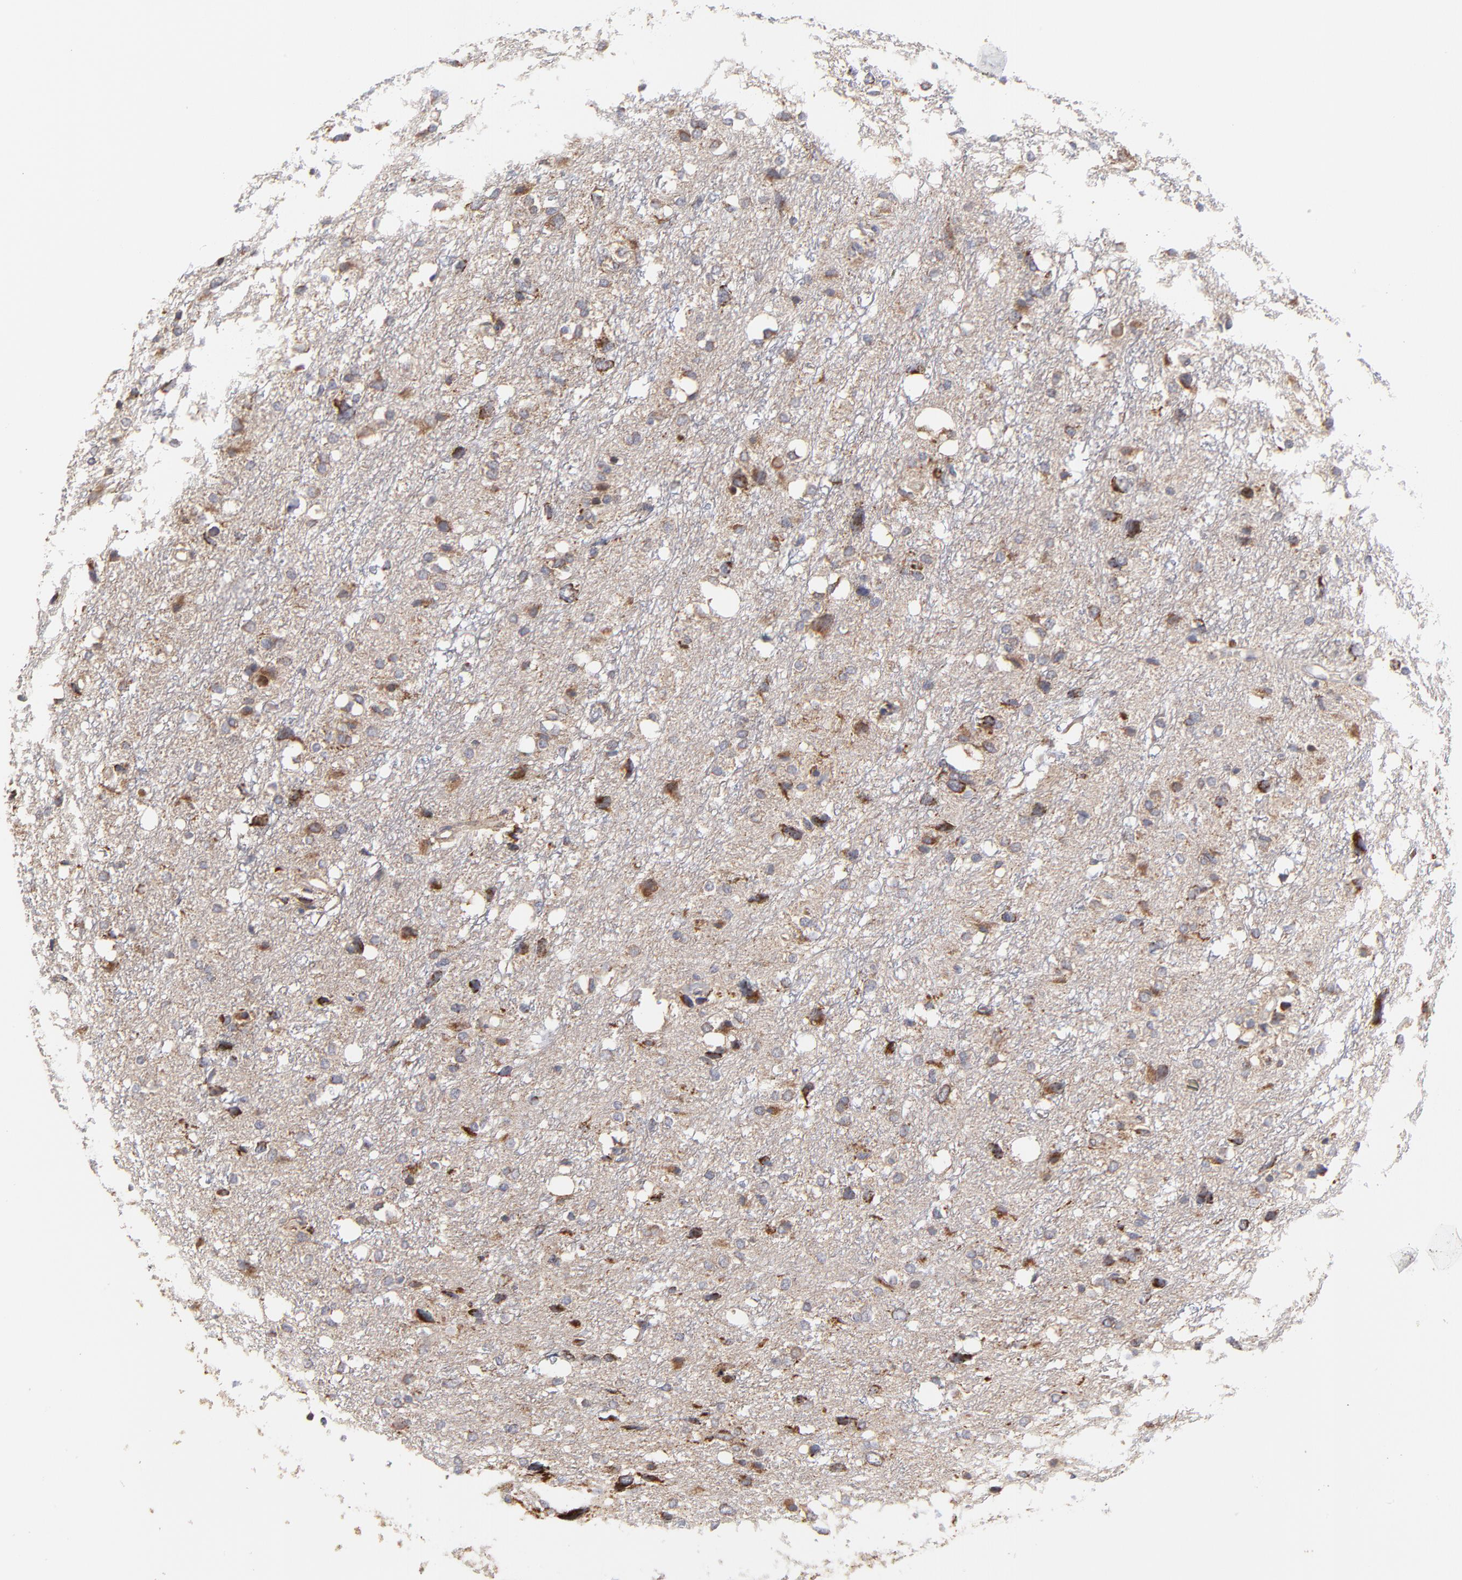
{"staining": {"intensity": "moderate", "quantity": "25%-75%", "location": "cytoplasmic/membranous"}, "tissue": "glioma", "cell_type": "Tumor cells", "image_type": "cancer", "snomed": [{"axis": "morphology", "description": "Glioma, malignant, High grade"}, {"axis": "topography", "description": "Brain"}], "caption": "Protein staining exhibits moderate cytoplasmic/membranous staining in approximately 25%-75% of tumor cells in glioma. The protein is shown in brown color, while the nuclei are stained blue.", "gene": "ZNF550", "patient": {"sex": "female", "age": 59}}